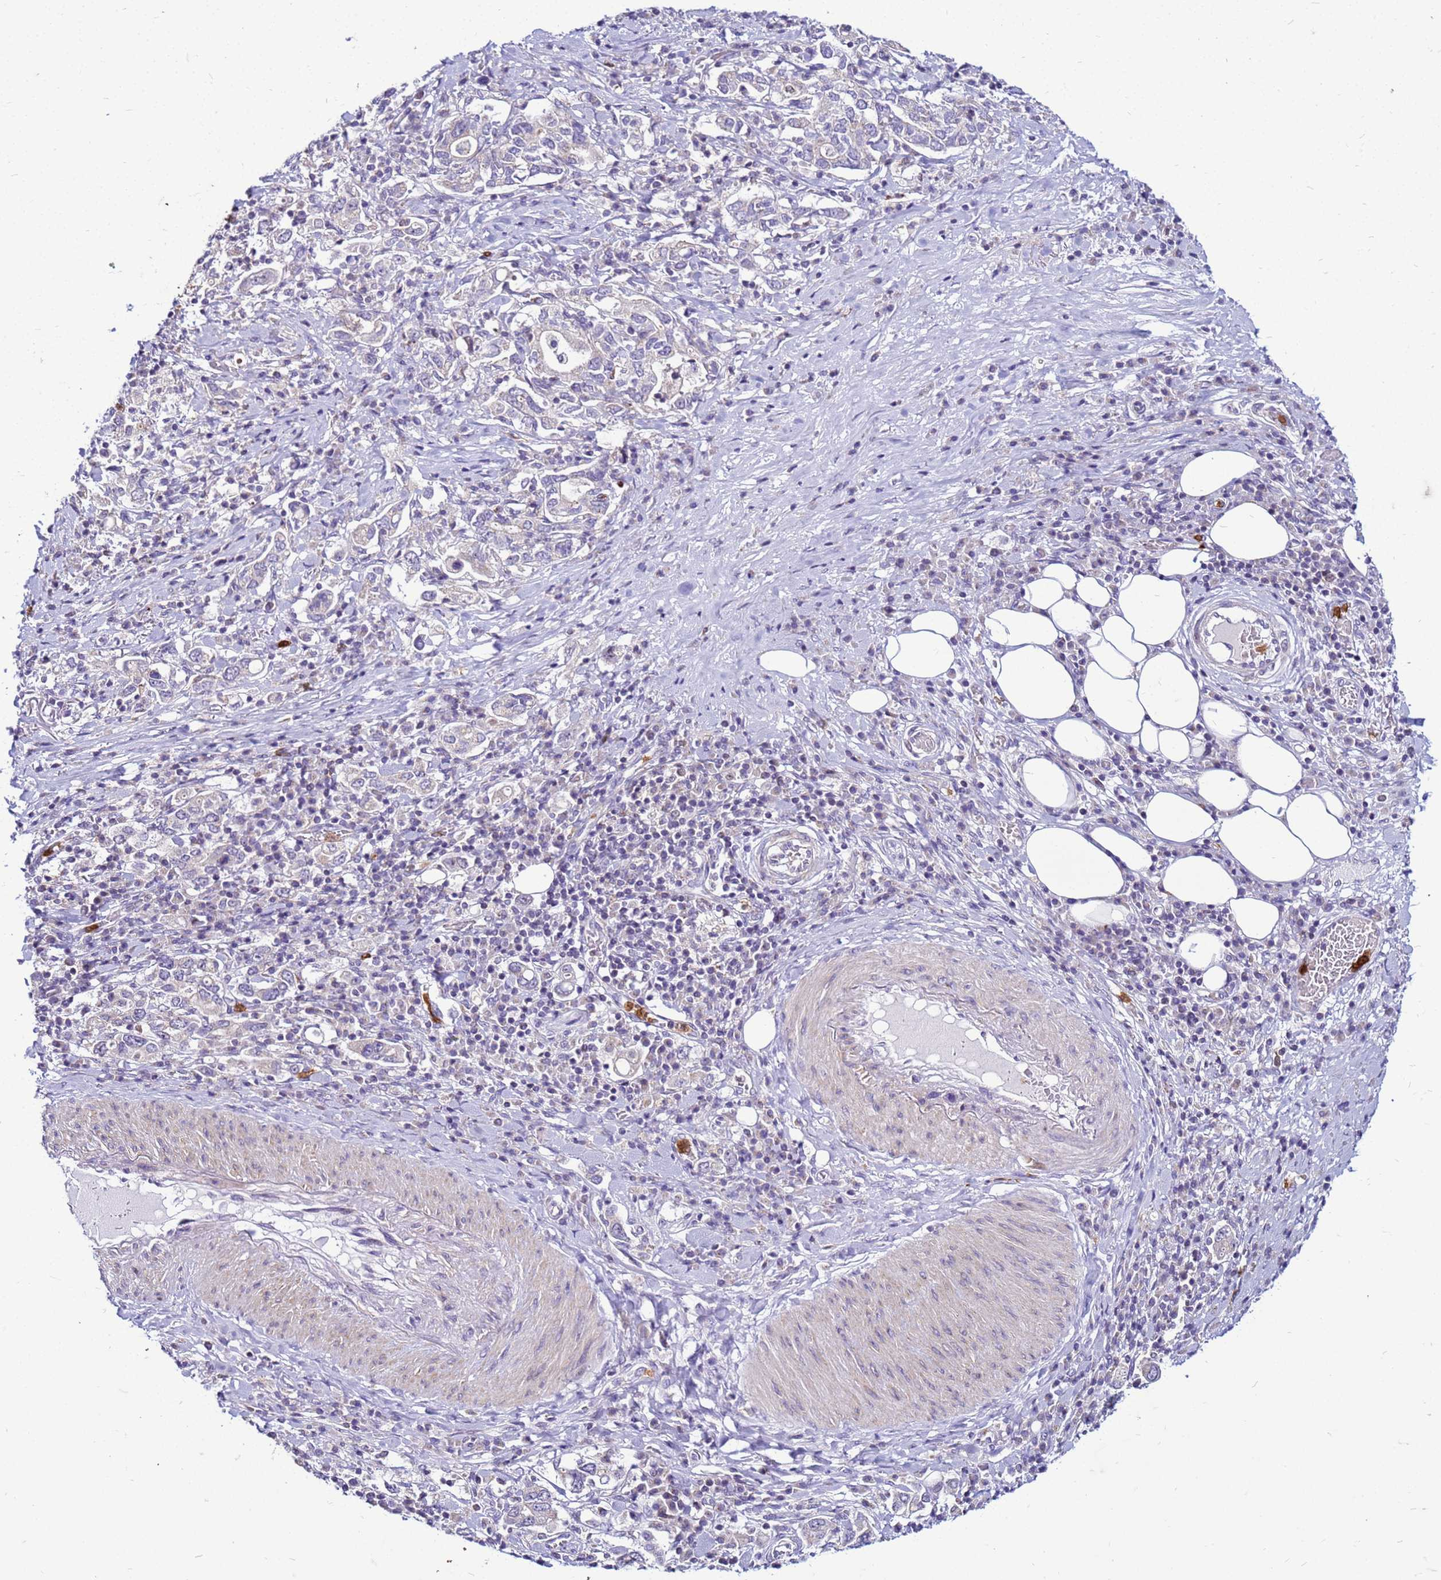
{"staining": {"intensity": "negative", "quantity": "none", "location": "none"}, "tissue": "stomach cancer", "cell_type": "Tumor cells", "image_type": "cancer", "snomed": [{"axis": "morphology", "description": "Adenocarcinoma, NOS"}, {"axis": "topography", "description": "Stomach, upper"}, {"axis": "topography", "description": "Stomach"}], "caption": "Stomach cancer (adenocarcinoma) stained for a protein using immunohistochemistry (IHC) displays no expression tumor cells.", "gene": "VPS4B", "patient": {"sex": "male", "age": 62}}